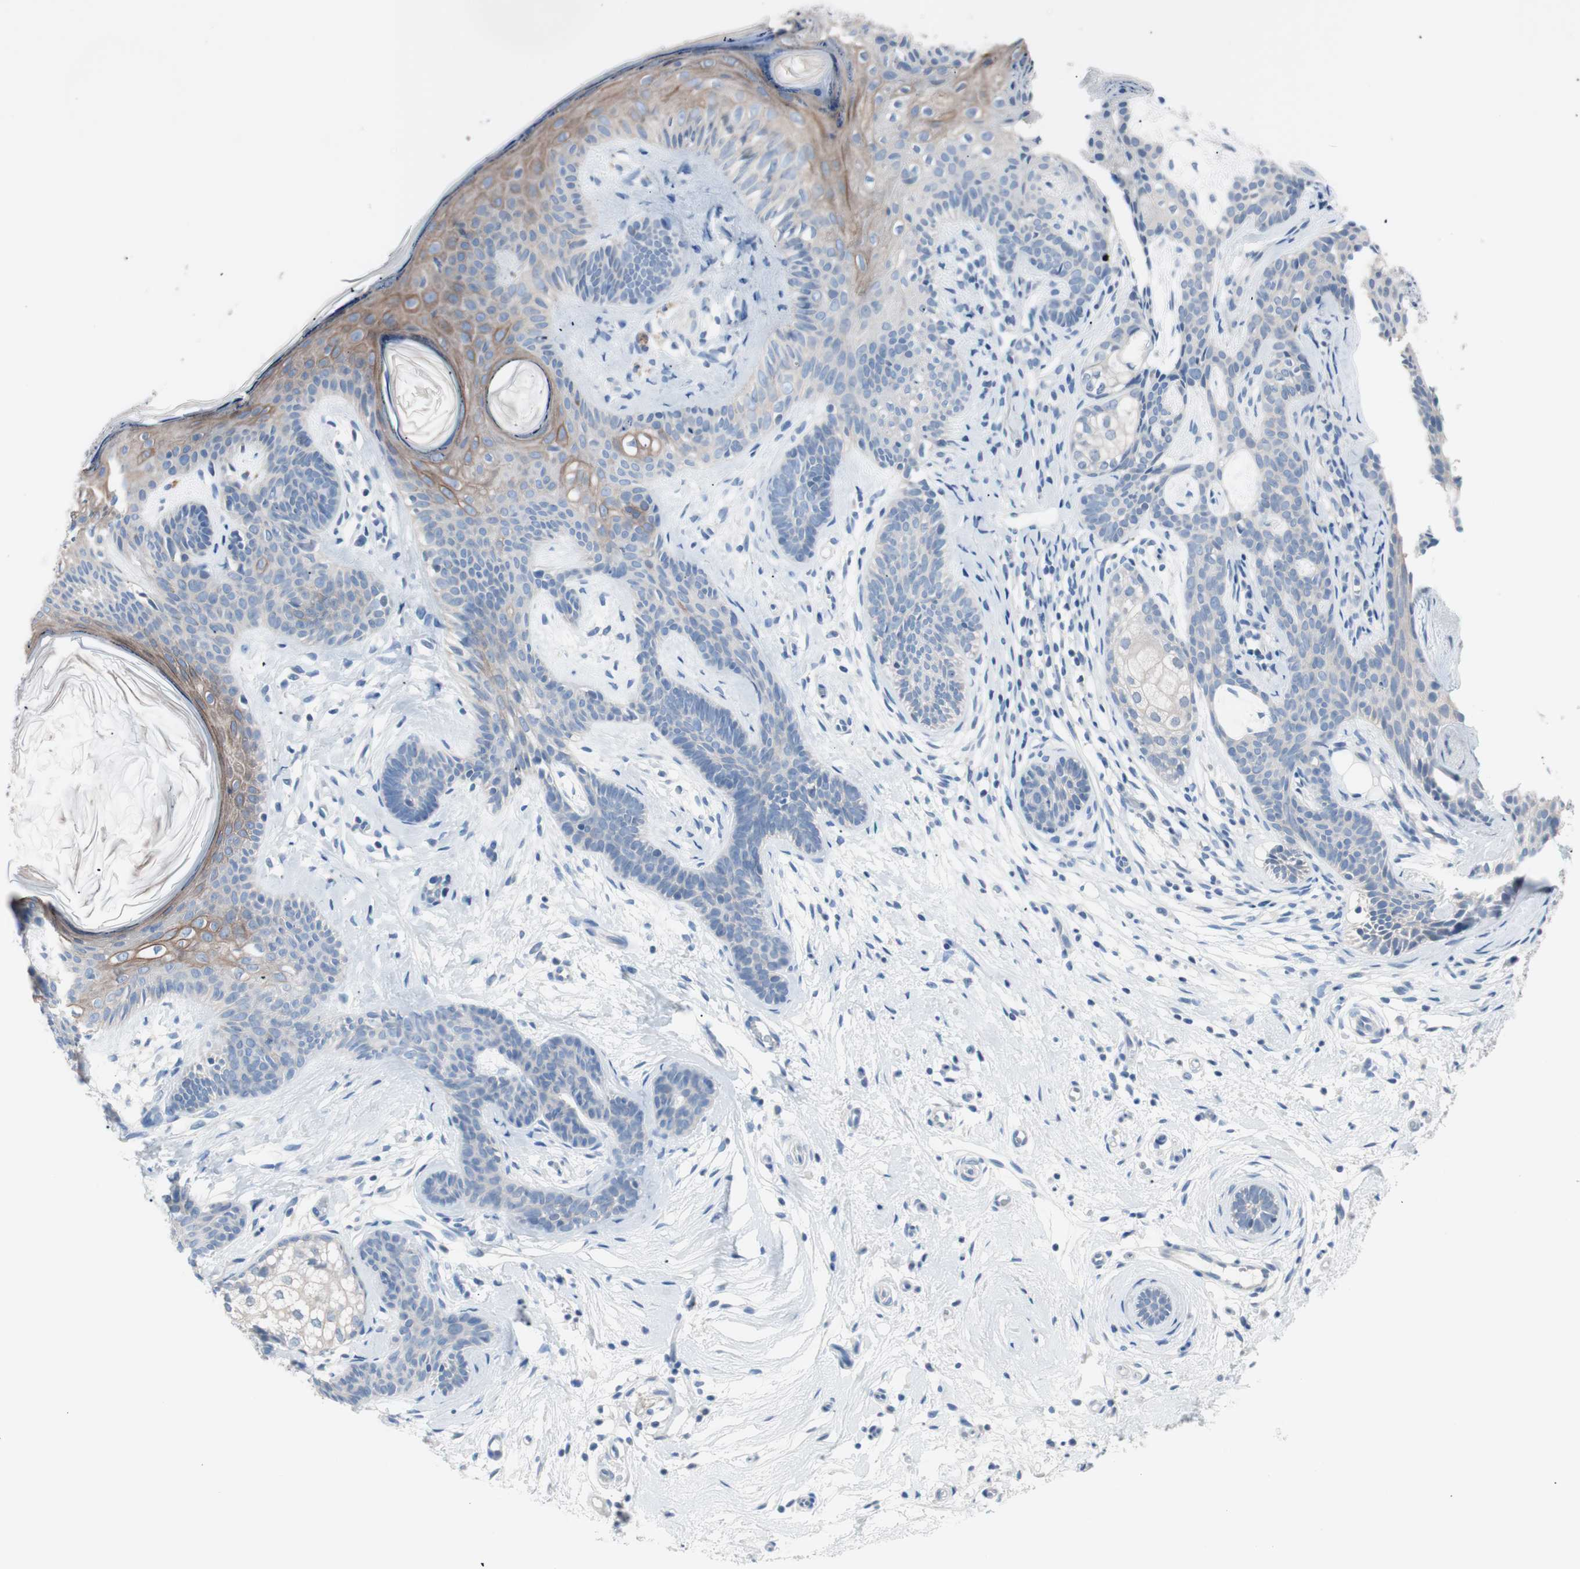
{"staining": {"intensity": "negative", "quantity": "none", "location": "none"}, "tissue": "skin cancer", "cell_type": "Tumor cells", "image_type": "cancer", "snomed": [{"axis": "morphology", "description": "Developmental malformation"}, {"axis": "morphology", "description": "Basal cell carcinoma"}, {"axis": "topography", "description": "Skin"}], "caption": "Immunohistochemistry of skin cancer displays no expression in tumor cells.", "gene": "VIL1", "patient": {"sex": "female", "age": 62}}